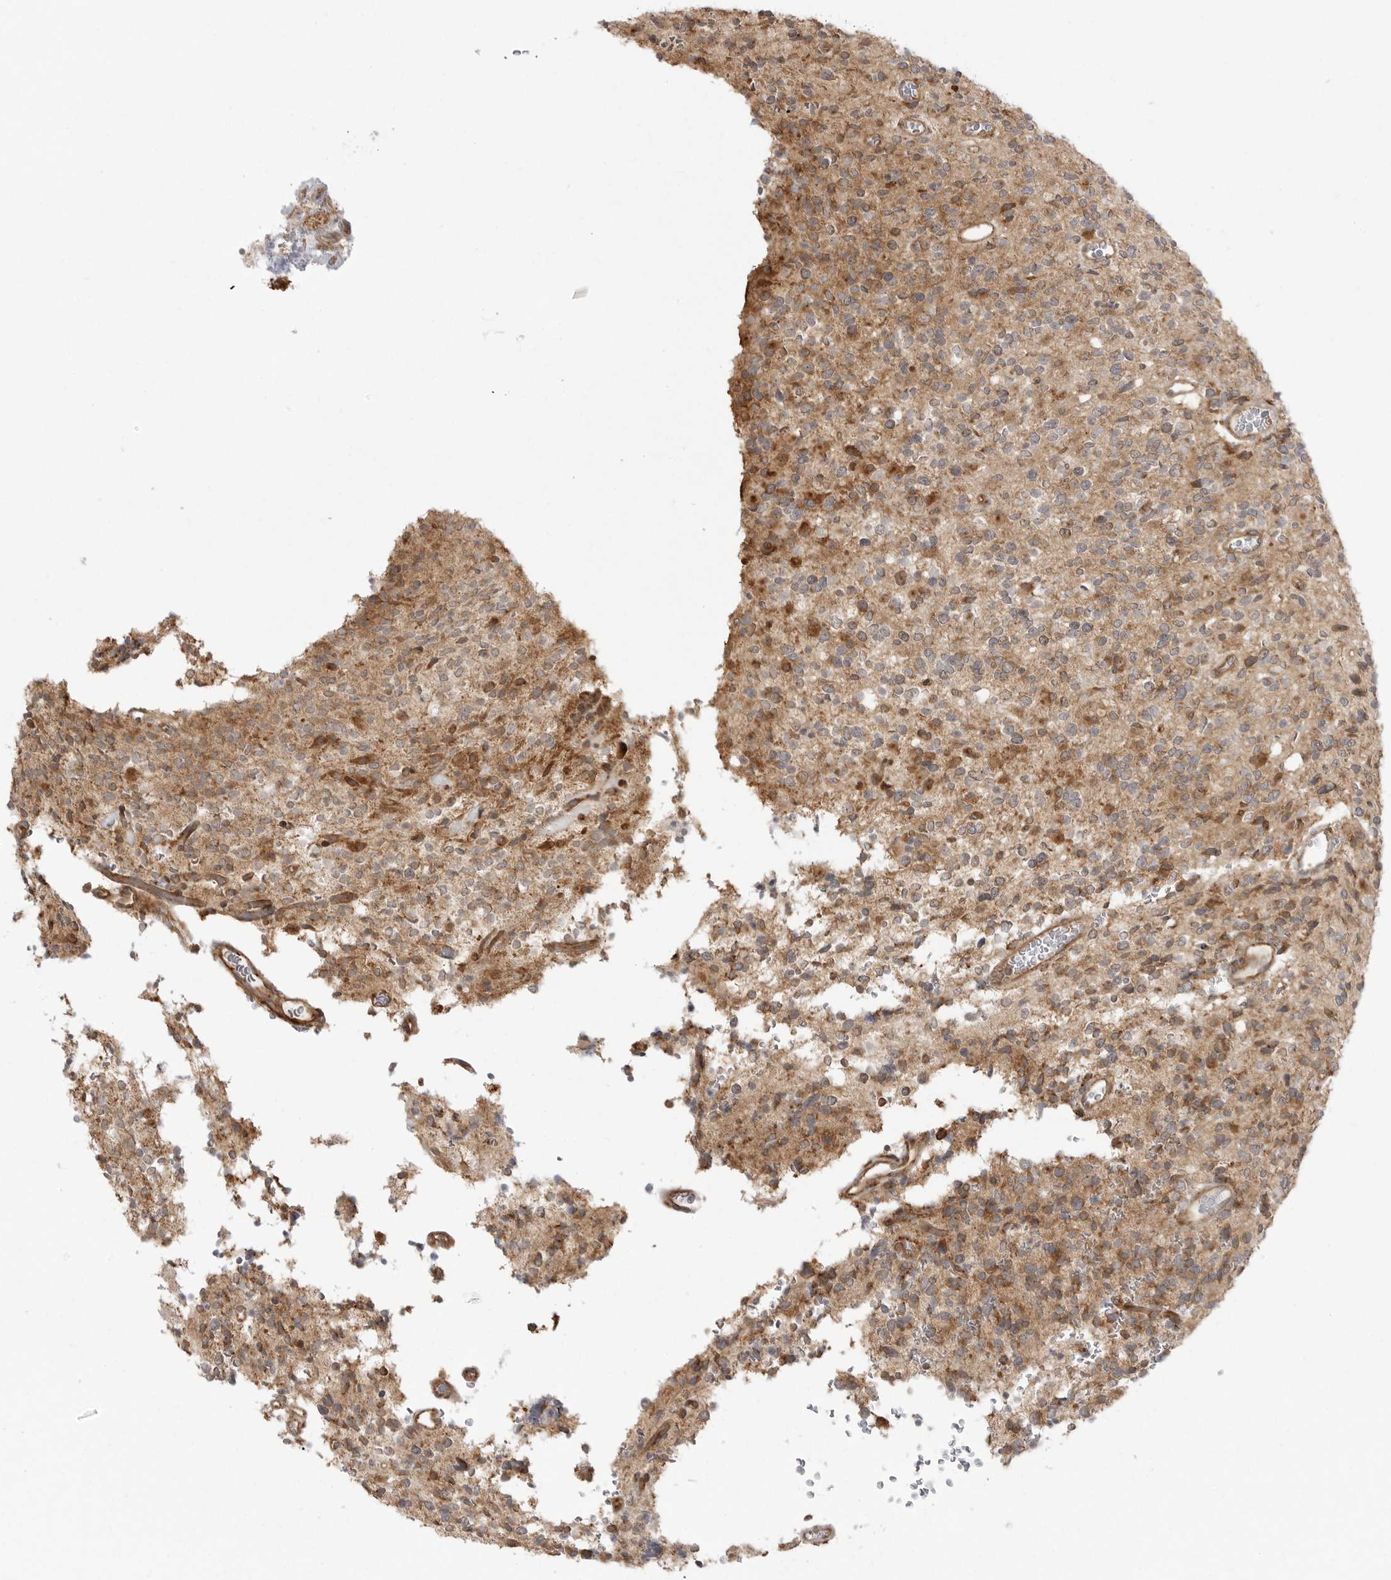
{"staining": {"intensity": "moderate", "quantity": ">75%", "location": "cytoplasmic/membranous"}, "tissue": "glioma", "cell_type": "Tumor cells", "image_type": "cancer", "snomed": [{"axis": "morphology", "description": "Glioma, malignant, High grade"}, {"axis": "topography", "description": "Brain"}], "caption": "Tumor cells display moderate cytoplasmic/membranous positivity in approximately >75% of cells in malignant high-grade glioma.", "gene": "FAT3", "patient": {"sex": "male", "age": 34}}